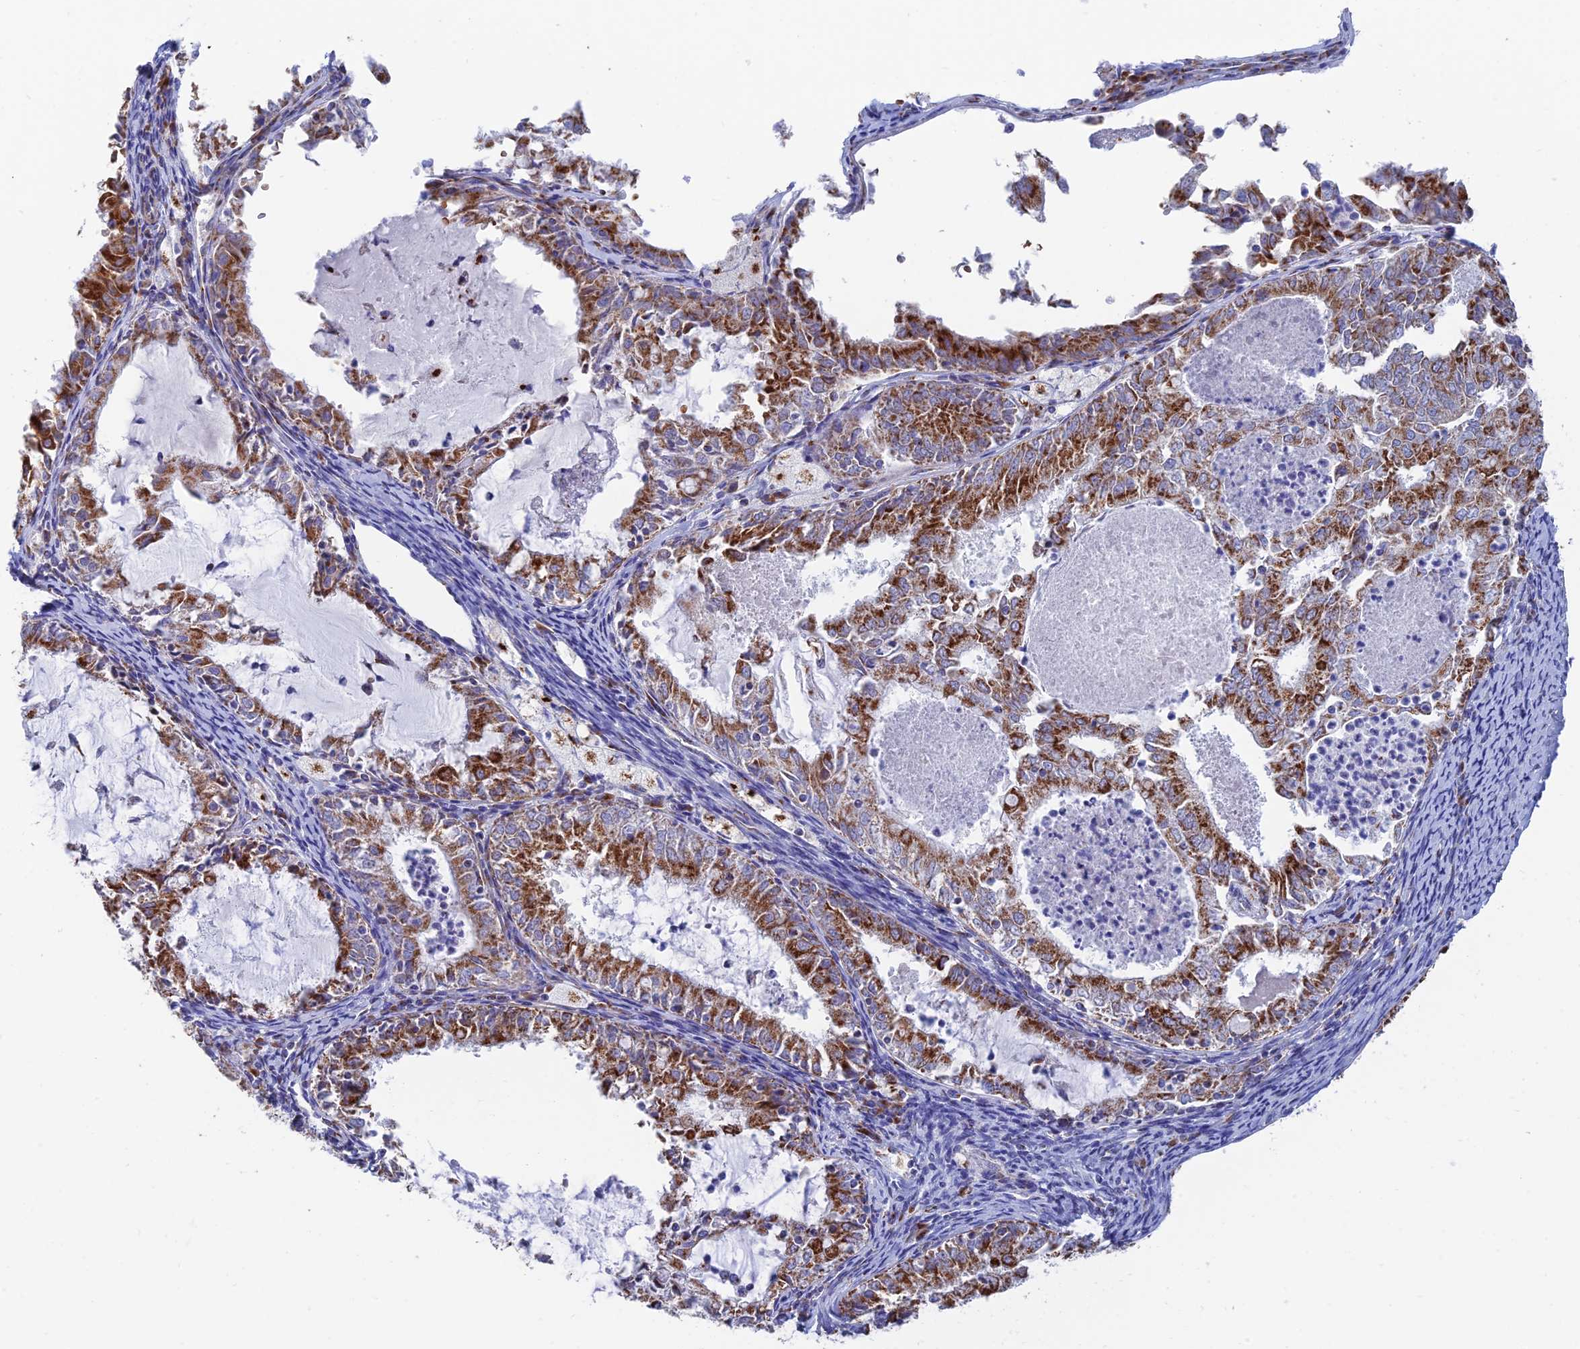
{"staining": {"intensity": "strong", "quantity": ">75%", "location": "cytoplasmic/membranous"}, "tissue": "endometrial cancer", "cell_type": "Tumor cells", "image_type": "cancer", "snomed": [{"axis": "morphology", "description": "Adenocarcinoma, NOS"}, {"axis": "topography", "description": "Endometrium"}], "caption": "A micrograph of human adenocarcinoma (endometrial) stained for a protein displays strong cytoplasmic/membranous brown staining in tumor cells.", "gene": "HS2ST1", "patient": {"sex": "female", "age": 57}}